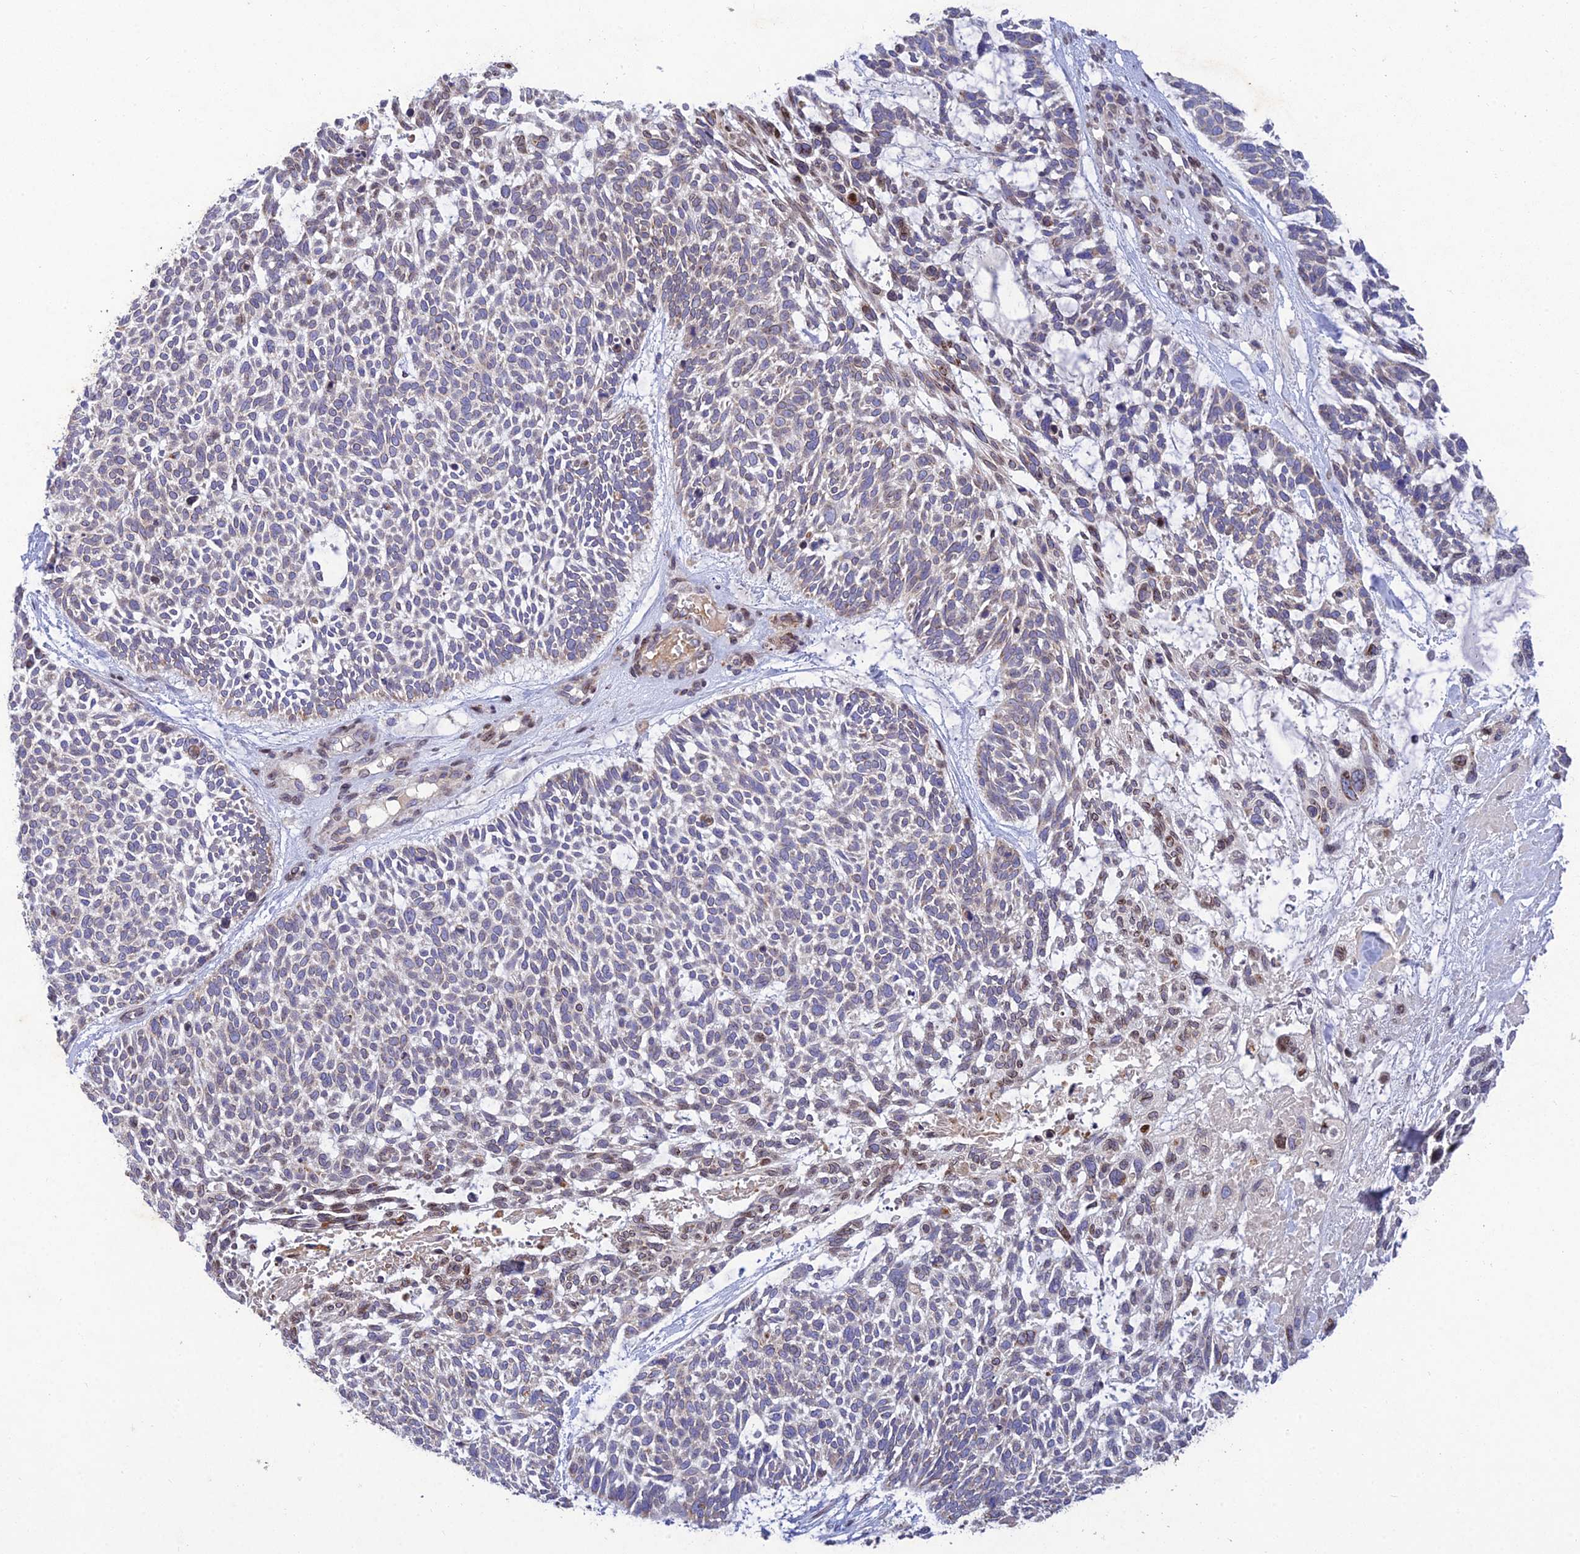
{"staining": {"intensity": "weak", "quantity": "<25%", "location": "cytoplasmic/membranous"}, "tissue": "skin cancer", "cell_type": "Tumor cells", "image_type": "cancer", "snomed": [{"axis": "morphology", "description": "Basal cell carcinoma"}, {"axis": "topography", "description": "Skin"}], "caption": "Immunohistochemical staining of skin basal cell carcinoma exhibits no significant positivity in tumor cells.", "gene": "MGAT2", "patient": {"sex": "male", "age": 88}}